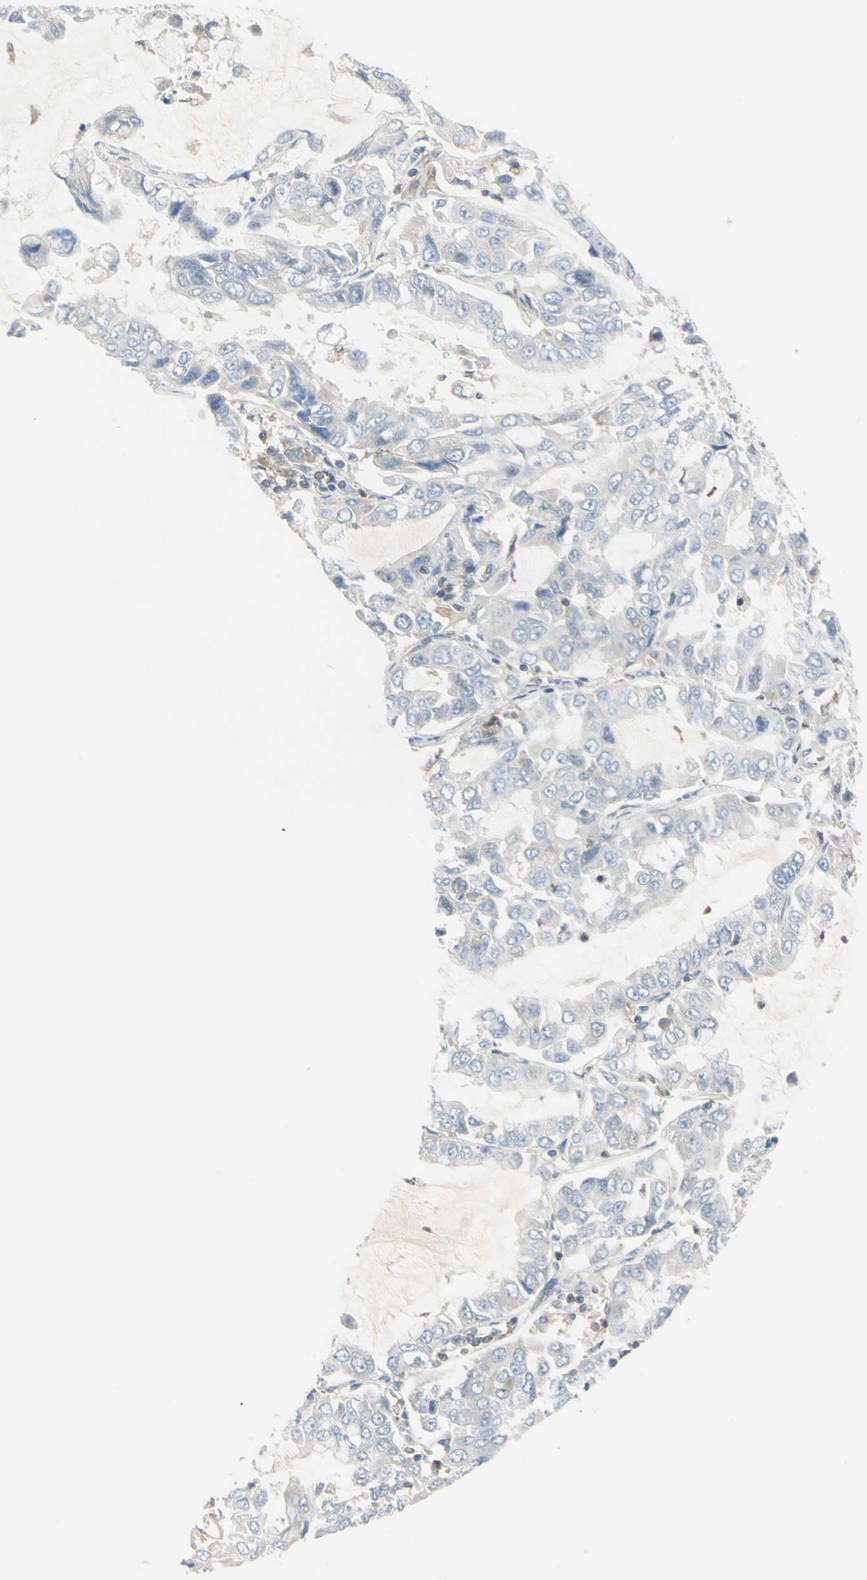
{"staining": {"intensity": "weak", "quantity": ">75%", "location": "cytoplasmic/membranous"}, "tissue": "lung cancer", "cell_type": "Tumor cells", "image_type": "cancer", "snomed": [{"axis": "morphology", "description": "Adenocarcinoma, NOS"}, {"axis": "topography", "description": "Lung"}], "caption": "Lung cancer (adenocarcinoma) was stained to show a protein in brown. There is low levels of weak cytoplasmic/membranous positivity in about >75% of tumor cells.", "gene": "CYRIB", "patient": {"sex": "male", "age": 64}}